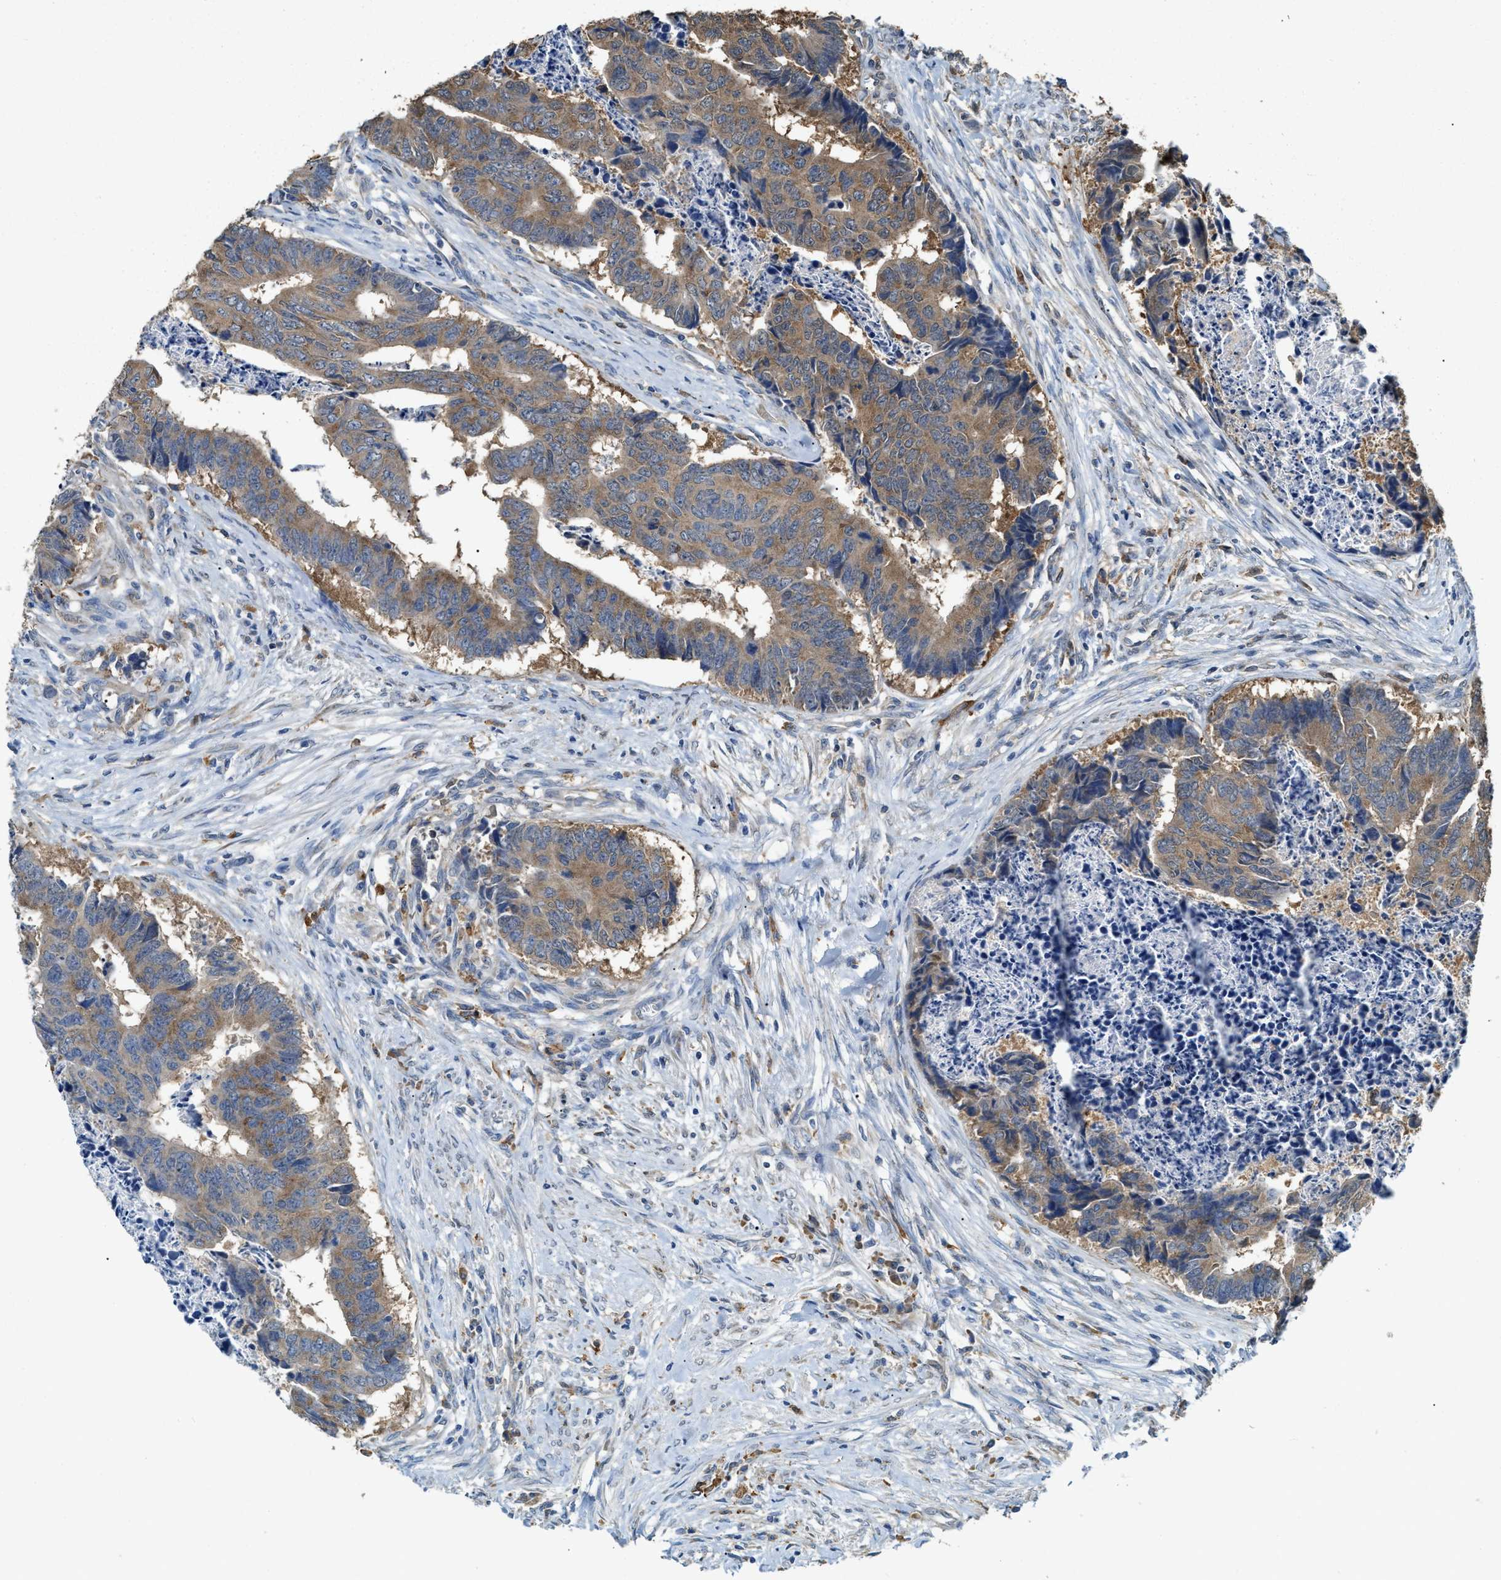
{"staining": {"intensity": "moderate", "quantity": ">75%", "location": "cytoplasmic/membranous"}, "tissue": "colorectal cancer", "cell_type": "Tumor cells", "image_type": "cancer", "snomed": [{"axis": "morphology", "description": "Adenocarcinoma, NOS"}, {"axis": "topography", "description": "Rectum"}], "caption": "A photomicrograph showing moderate cytoplasmic/membranous positivity in approximately >75% of tumor cells in adenocarcinoma (colorectal), as visualized by brown immunohistochemical staining.", "gene": "GCN1", "patient": {"sex": "male", "age": 84}}